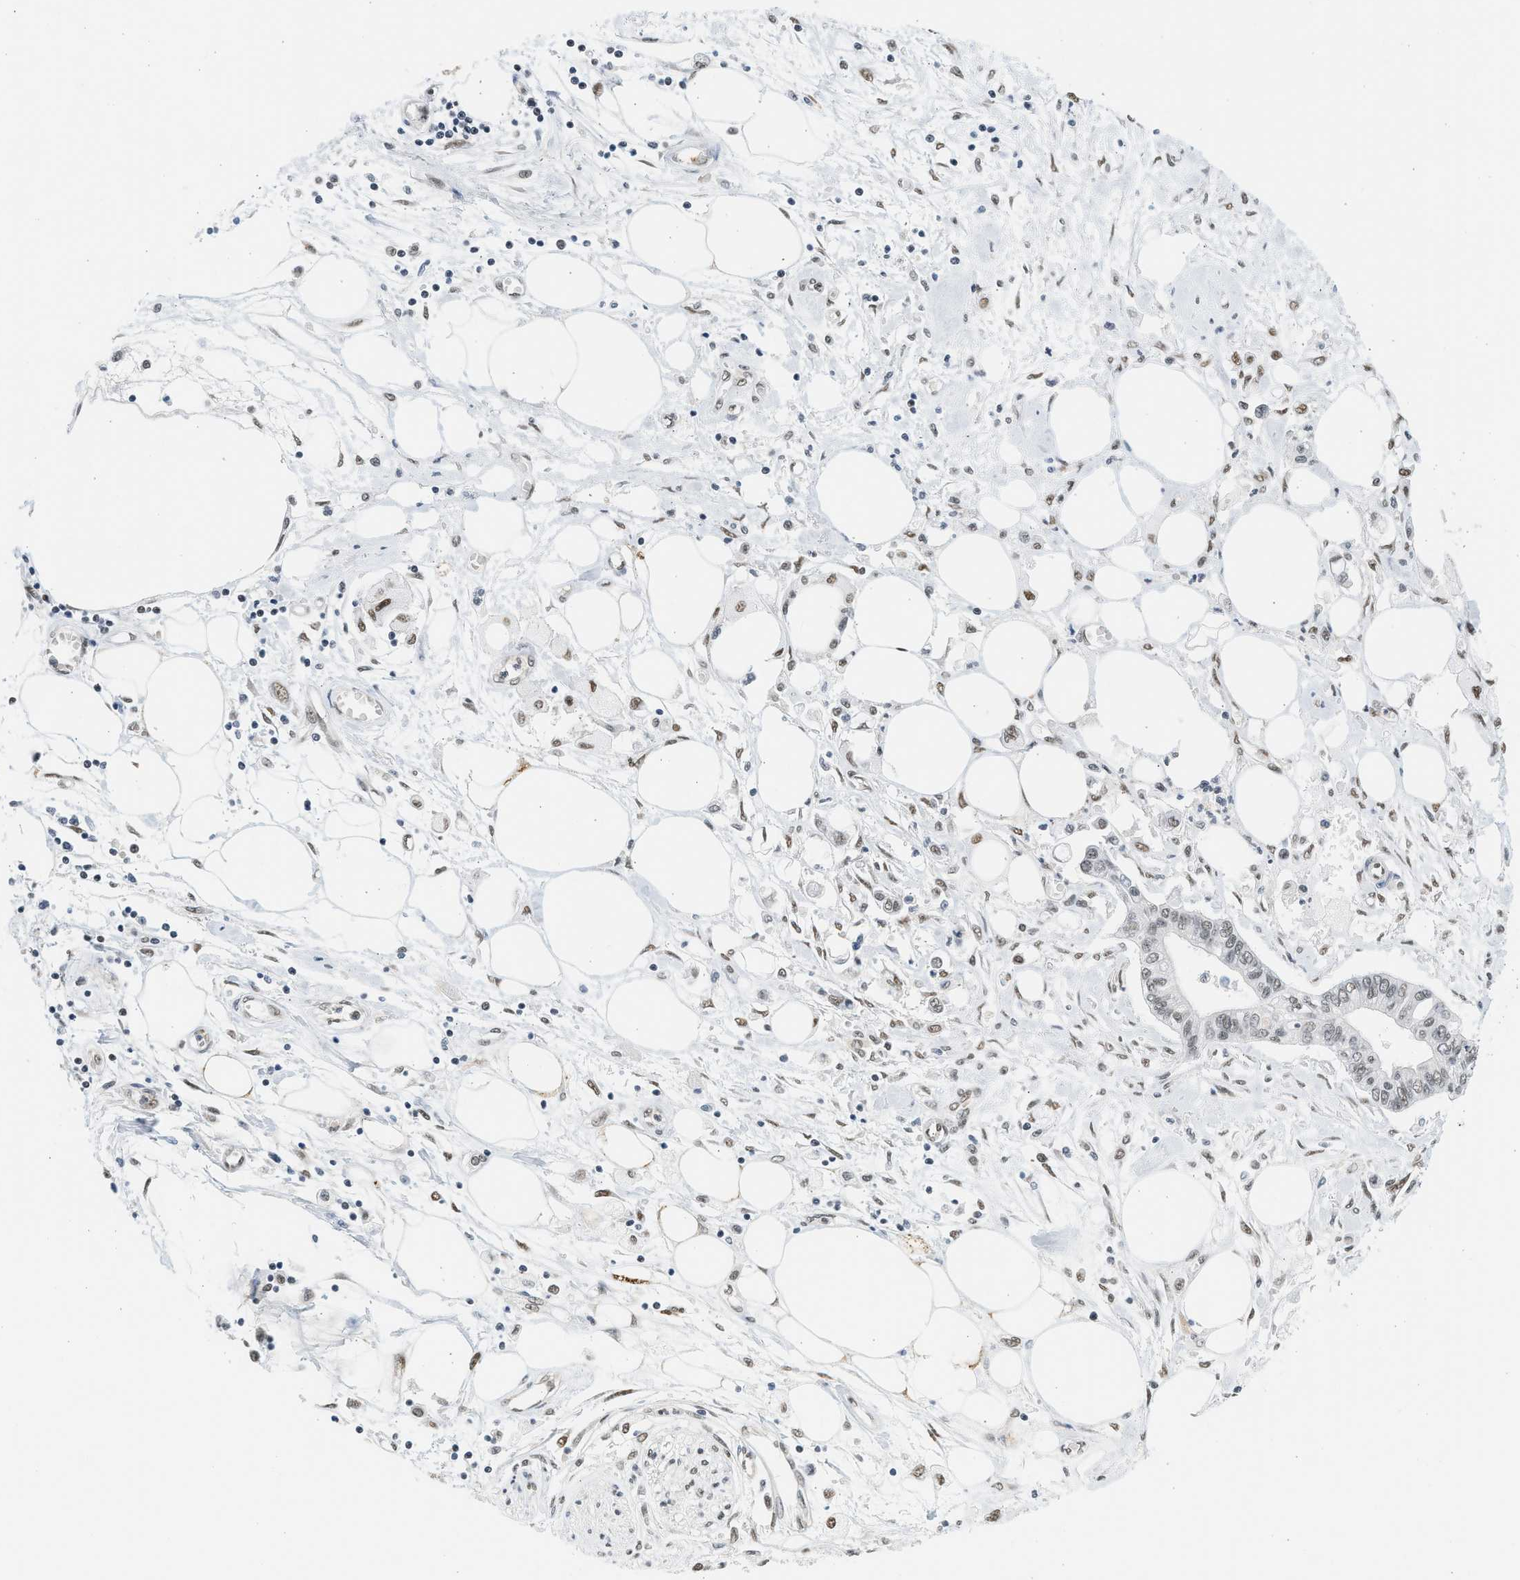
{"staining": {"intensity": "moderate", "quantity": ">75%", "location": "nuclear"}, "tissue": "pancreatic cancer", "cell_type": "Tumor cells", "image_type": "cancer", "snomed": [{"axis": "morphology", "description": "Adenocarcinoma, NOS"}, {"axis": "topography", "description": "Pancreas"}], "caption": "Immunohistochemistry (IHC) staining of pancreatic cancer (adenocarcinoma), which shows medium levels of moderate nuclear expression in approximately >75% of tumor cells indicating moderate nuclear protein positivity. The staining was performed using DAB (brown) for protein detection and nuclei were counterstained in hematoxylin (blue).", "gene": "HIPK1", "patient": {"sex": "female", "age": 77}}